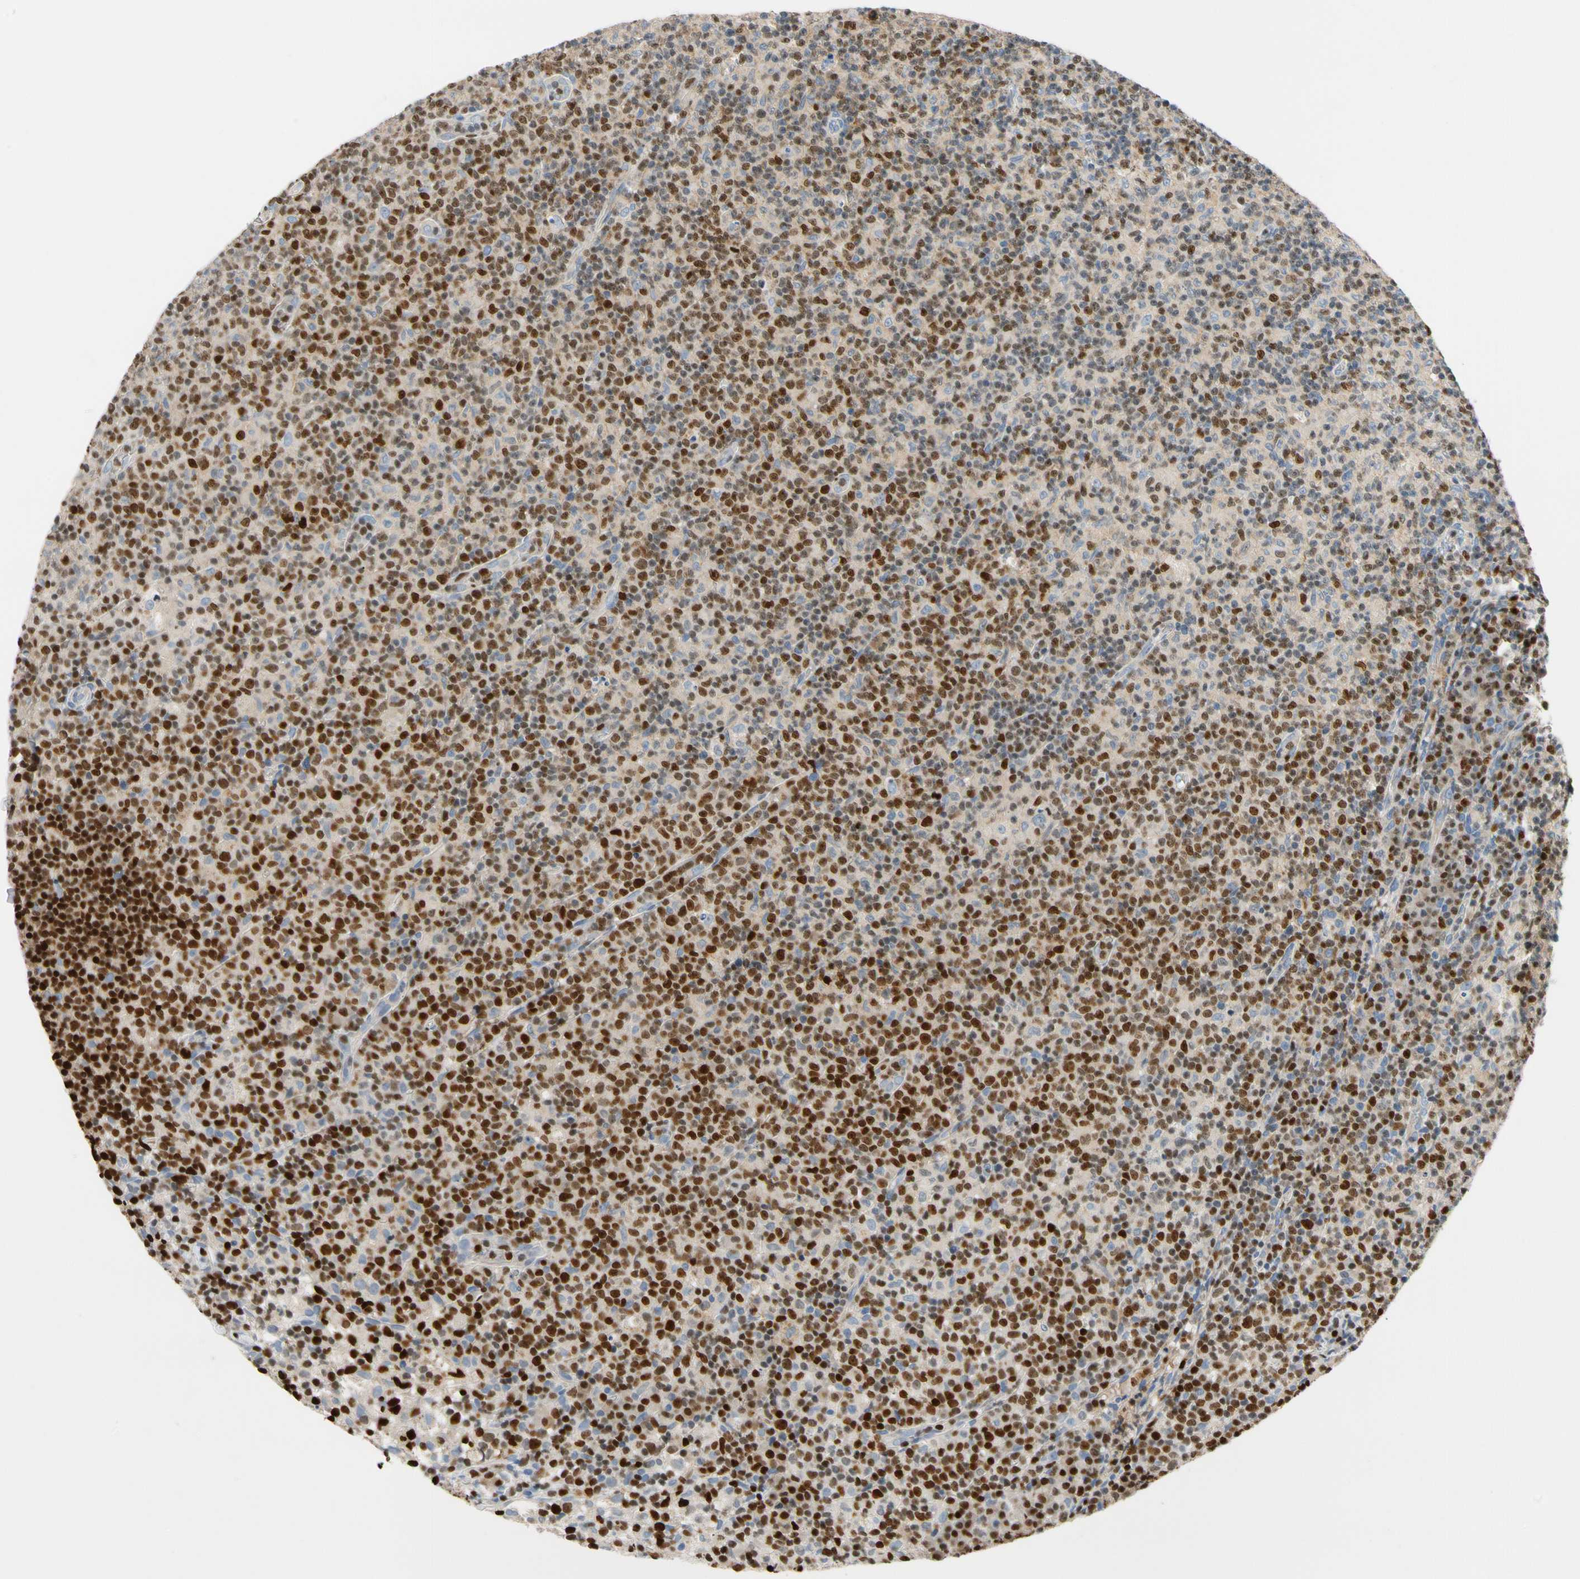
{"staining": {"intensity": "strong", "quantity": ">75%", "location": "nuclear"}, "tissue": "lymph node", "cell_type": "Germinal center cells", "image_type": "normal", "snomed": [{"axis": "morphology", "description": "Normal tissue, NOS"}, {"axis": "morphology", "description": "Inflammation, NOS"}, {"axis": "topography", "description": "Lymph node"}], "caption": "Immunohistochemical staining of normal human lymph node demonstrates strong nuclear protein staining in approximately >75% of germinal center cells.", "gene": "SP140", "patient": {"sex": "male", "age": 55}}